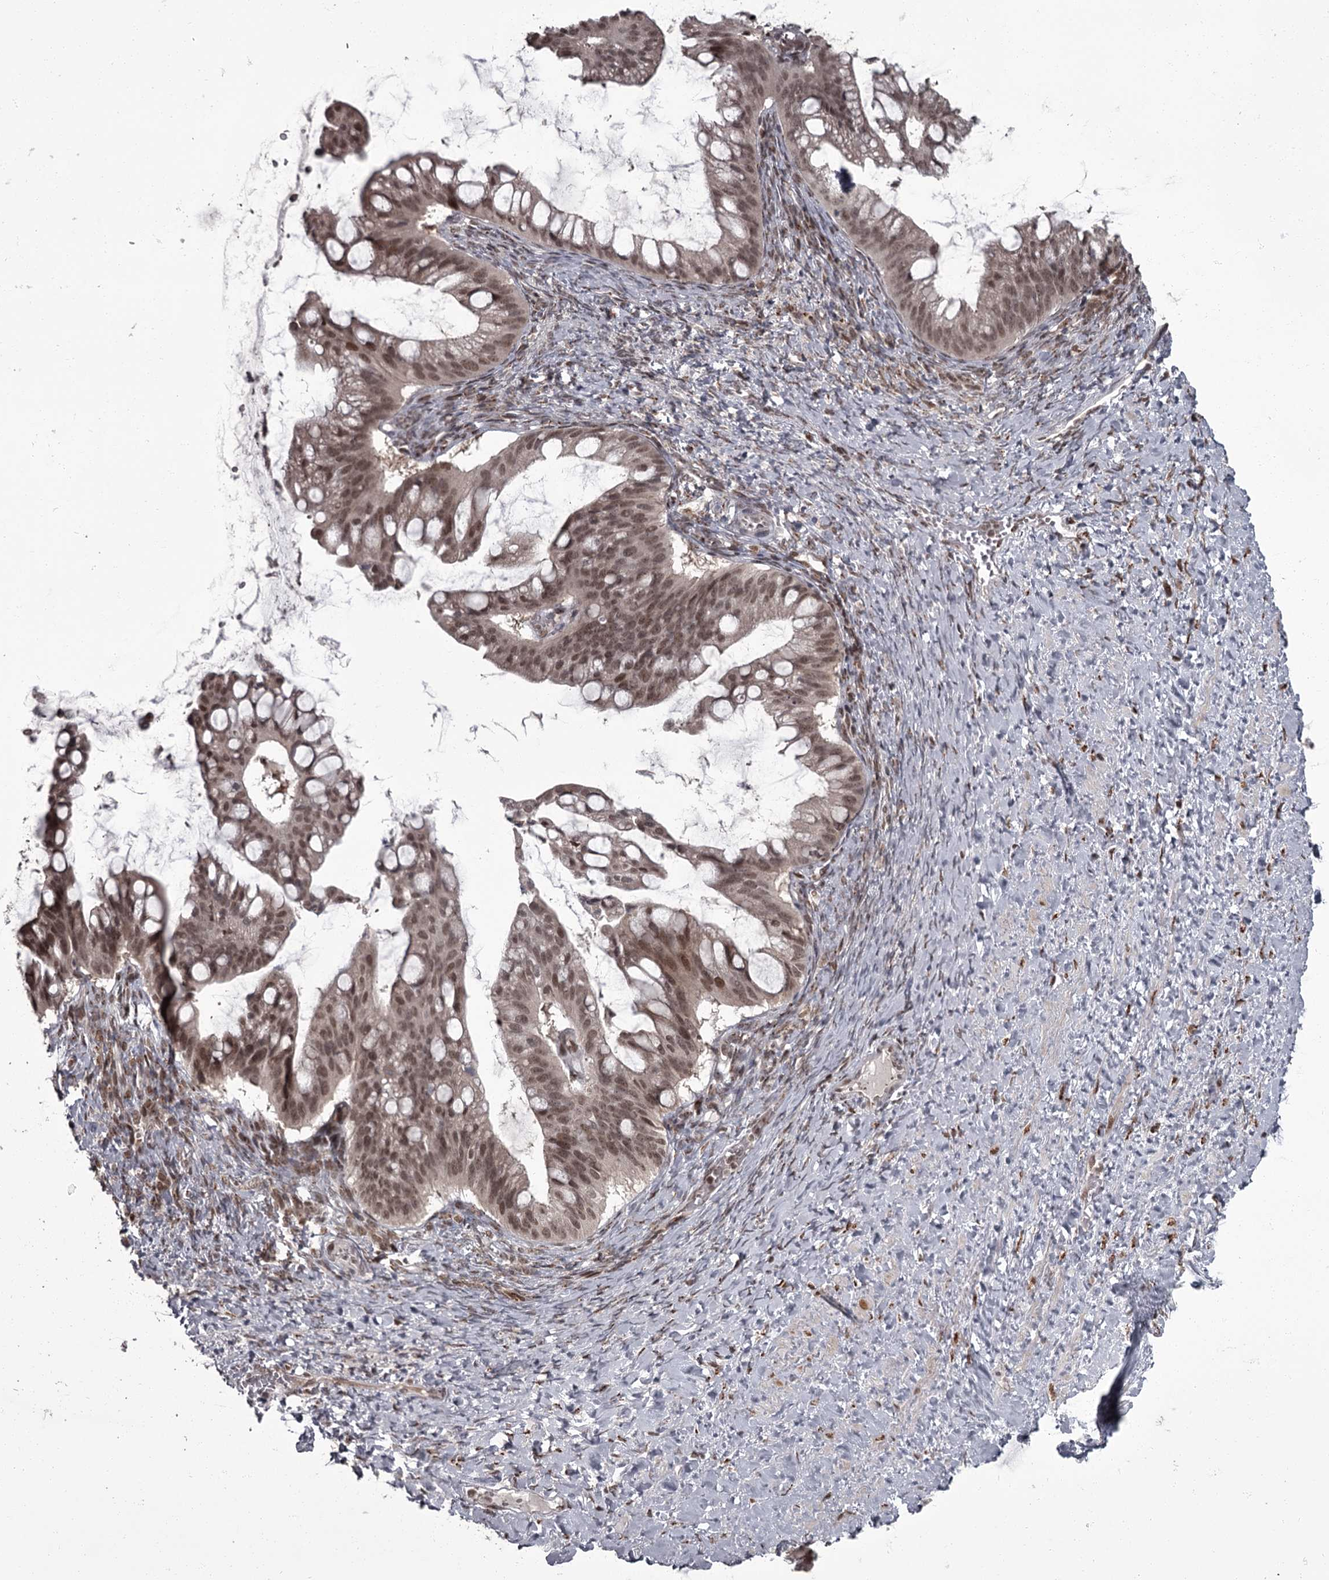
{"staining": {"intensity": "moderate", "quantity": ">75%", "location": "nuclear"}, "tissue": "ovarian cancer", "cell_type": "Tumor cells", "image_type": "cancer", "snomed": [{"axis": "morphology", "description": "Cystadenocarcinoma, mucinous, NOS"}, {"axis": "topography", "description": "Ovary"}], "caption": "Ovarian cancer (mucinous cystadenocarcinoma) was stained to show a protein in brown. There is medium levels of moderate nuclear positivity in about >75% of tumor cells. The staining was performed using DAB to visualize the protein expression in brown, while the nuclei were stained in blue with hematoxylin (Magnification: 20x).", "gene": "CEP83", "patient": {"sex": "female", "age": 73}}